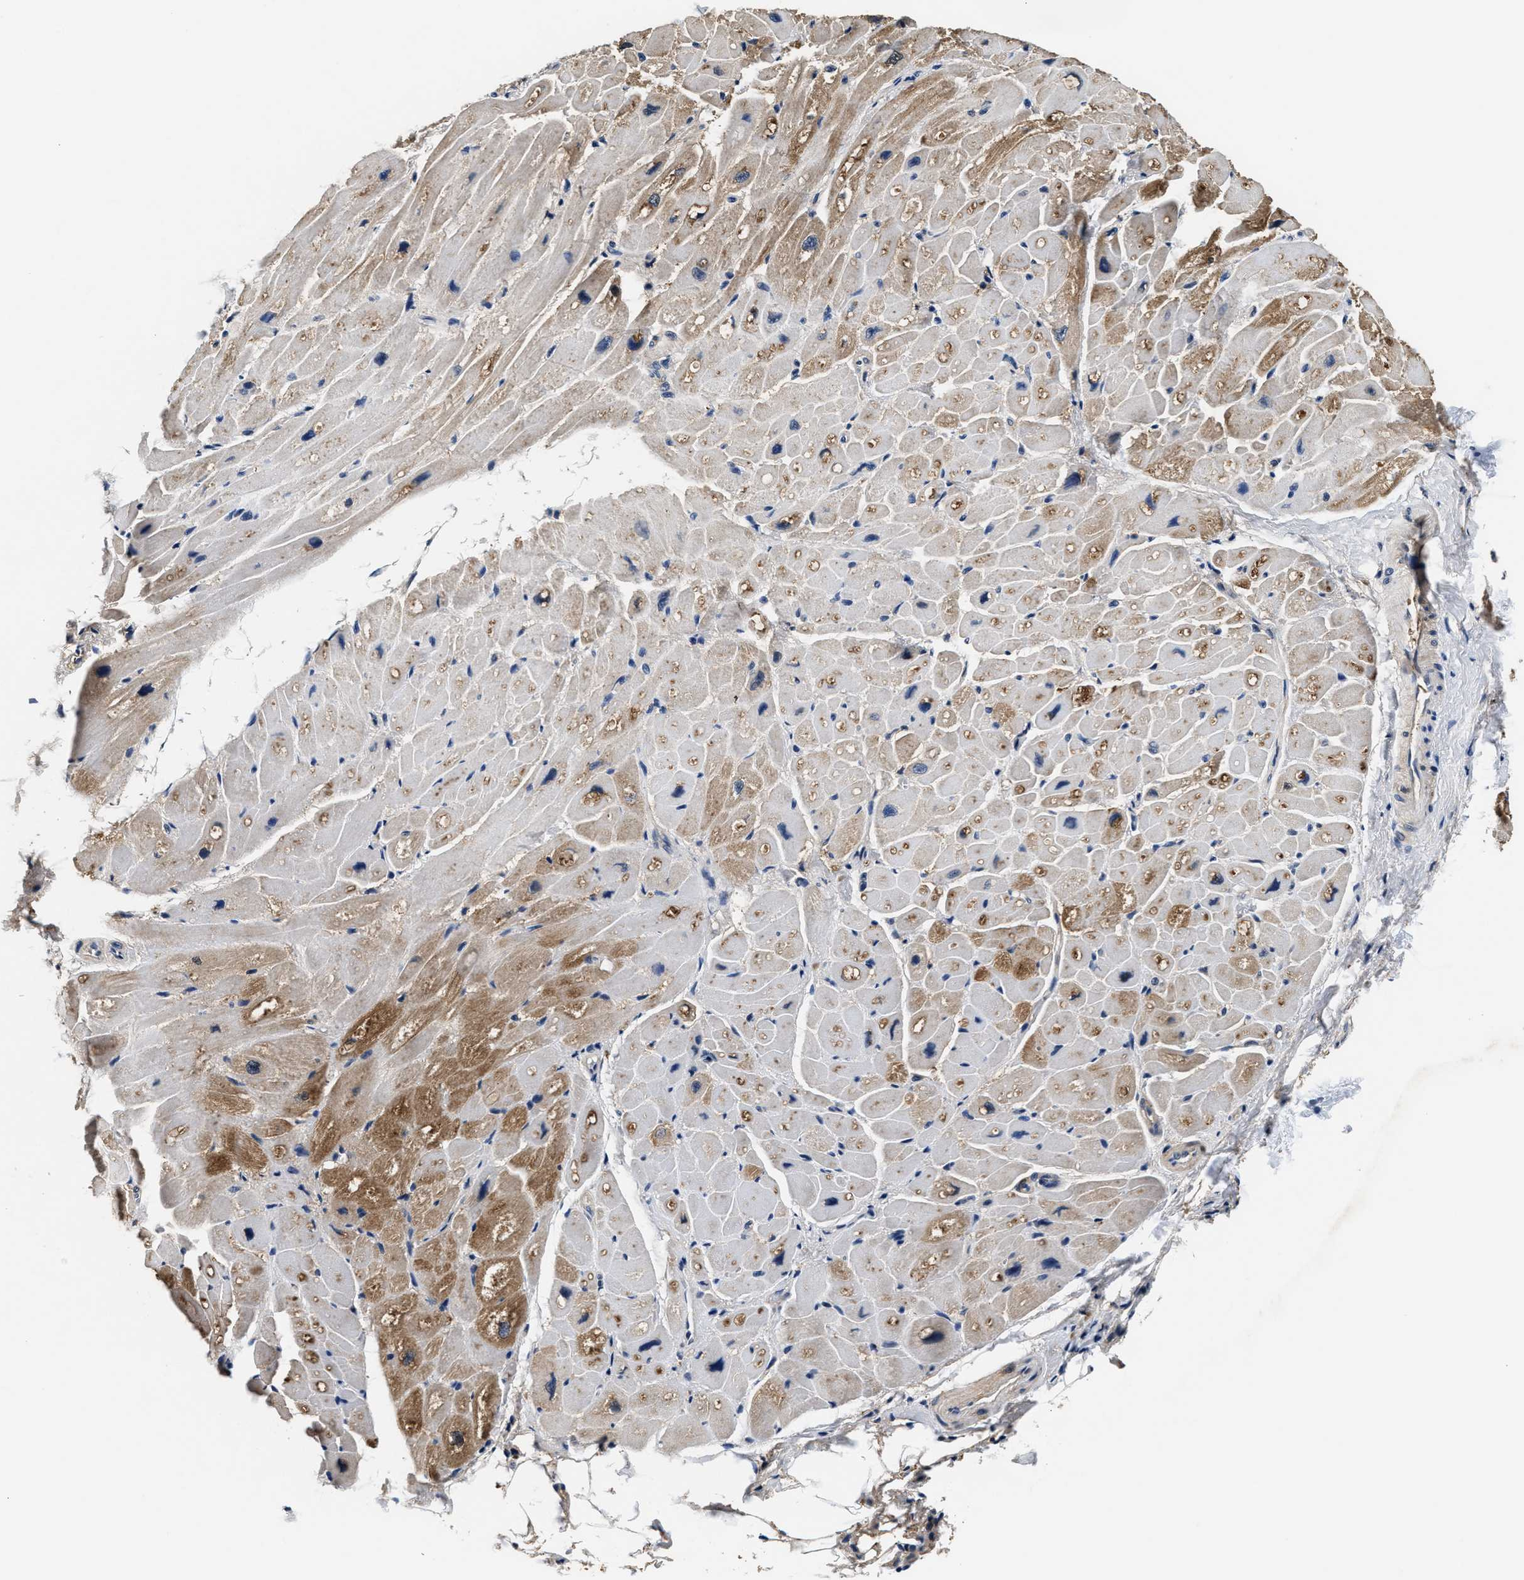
{"staining": {"intensity": "moderate", "quantity": ">75%", "location": "cytoplasmic/membranous"}, "tissue": "heart muscle", "cell_type": "Cardiomyocytes", "image_type": "normal", "snomed": [{"axis": "morphology", "description": "Normal tissue, NOS"}, {"axis": "topography", "description": "Heart"}], "caption": "Moderate cytoplasmic/membranous staining for a protein is appreciated in approximately >75% of cardiomyocytes of benign heart muscle using IHC.", "gene": "PHPT1", "patient": {"sex": "male", "age": 49}}